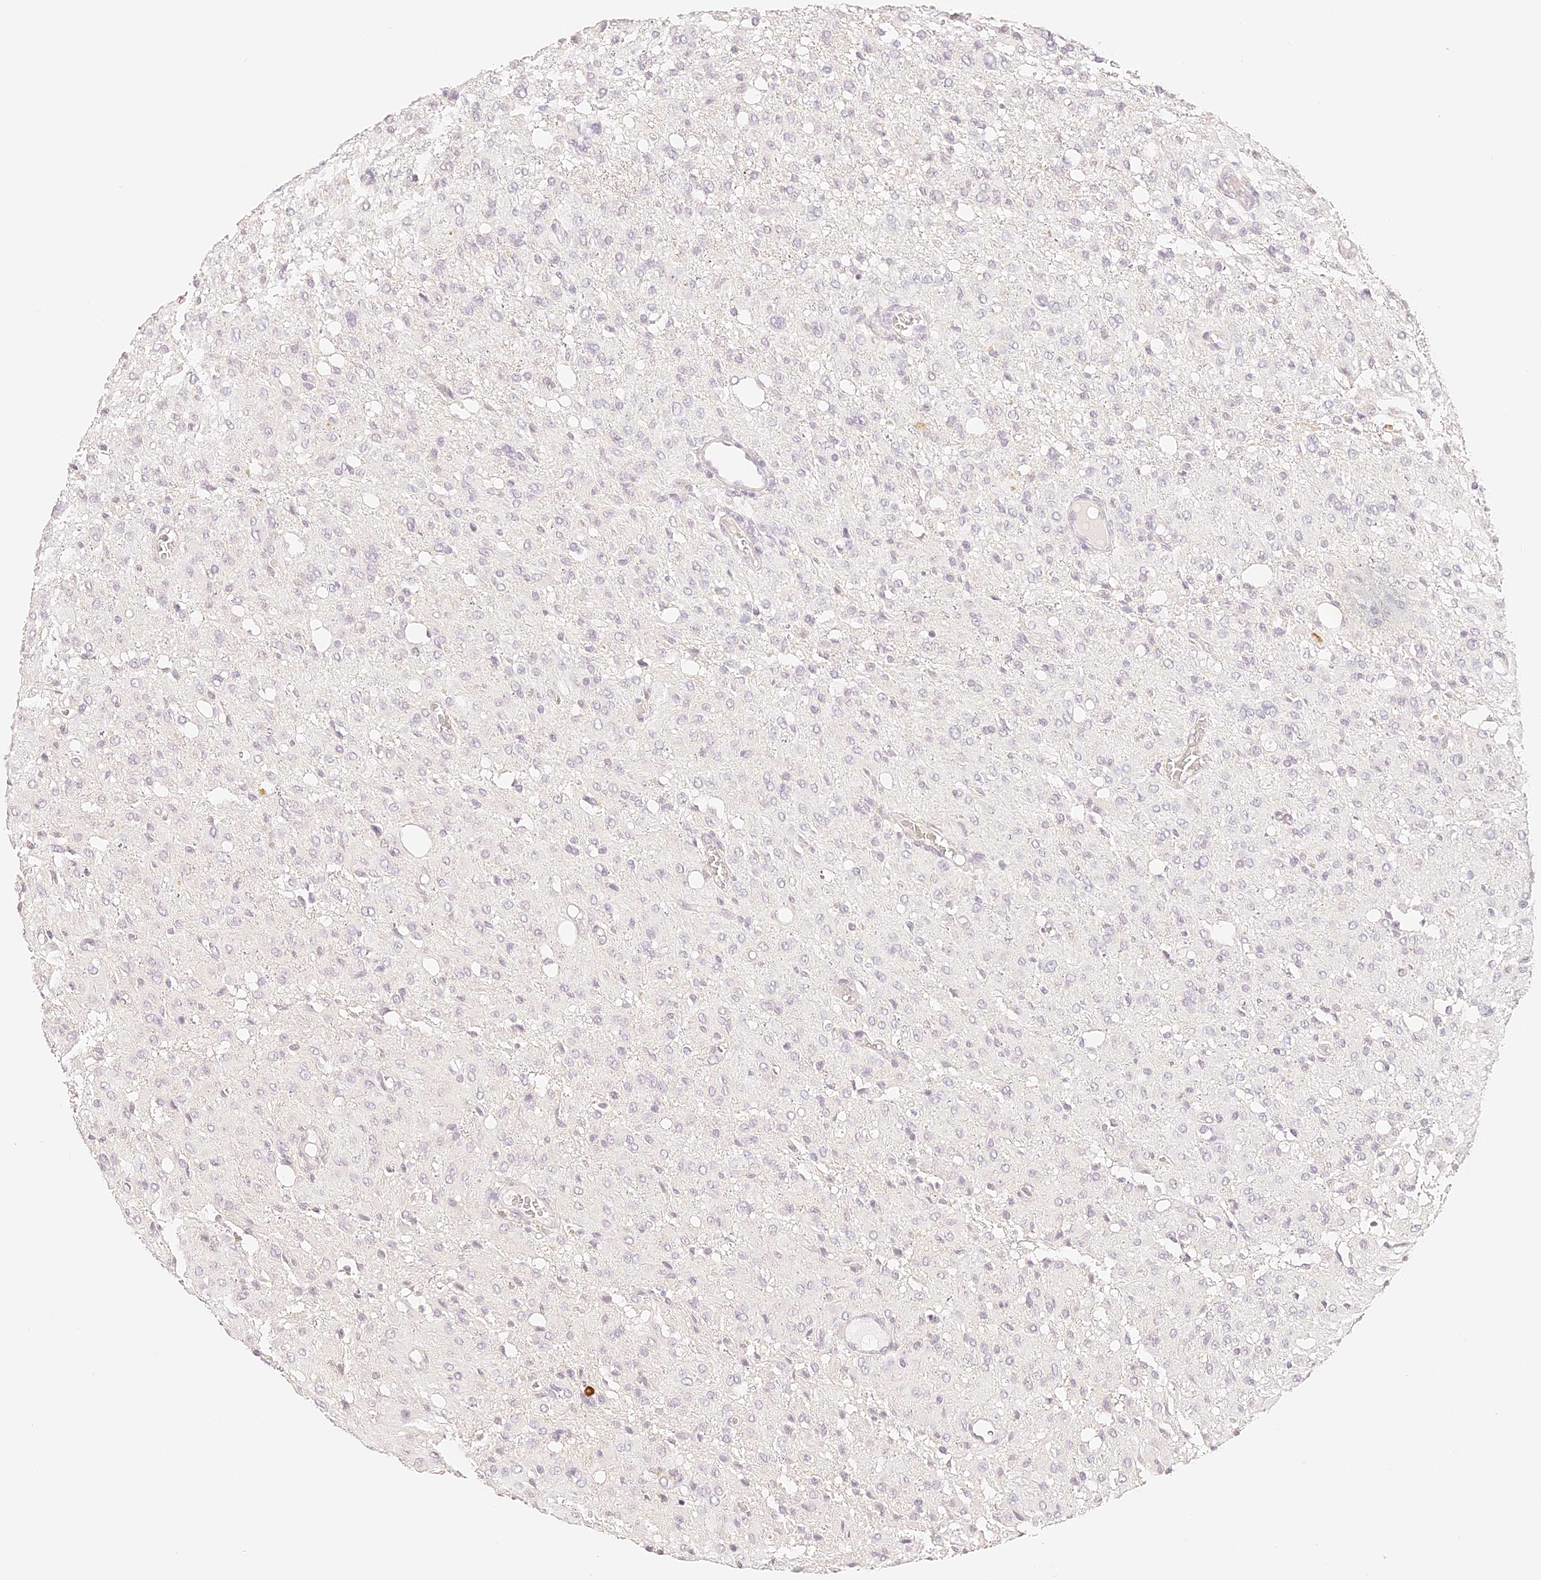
{"staining": {"intensity": "negative", "quantity": "none", "location": "none"}, "tissue": "glioma", "cell_type": "Tumor cells", "image_type": "cancer", "snomed": [{"axis": "morphology", "description": "Glioma, malignant, High grade"}, {"axis": "topography", "description": "Brain"}], "caption": "DAB (3,3'-diaminobenzidine) immunohistochemical staining of human malignant glioma (high-grade) shows no significant positivity in tumor cells.", "gene": "TRIM45", "patient": {"sex": "female", "age": 59}}